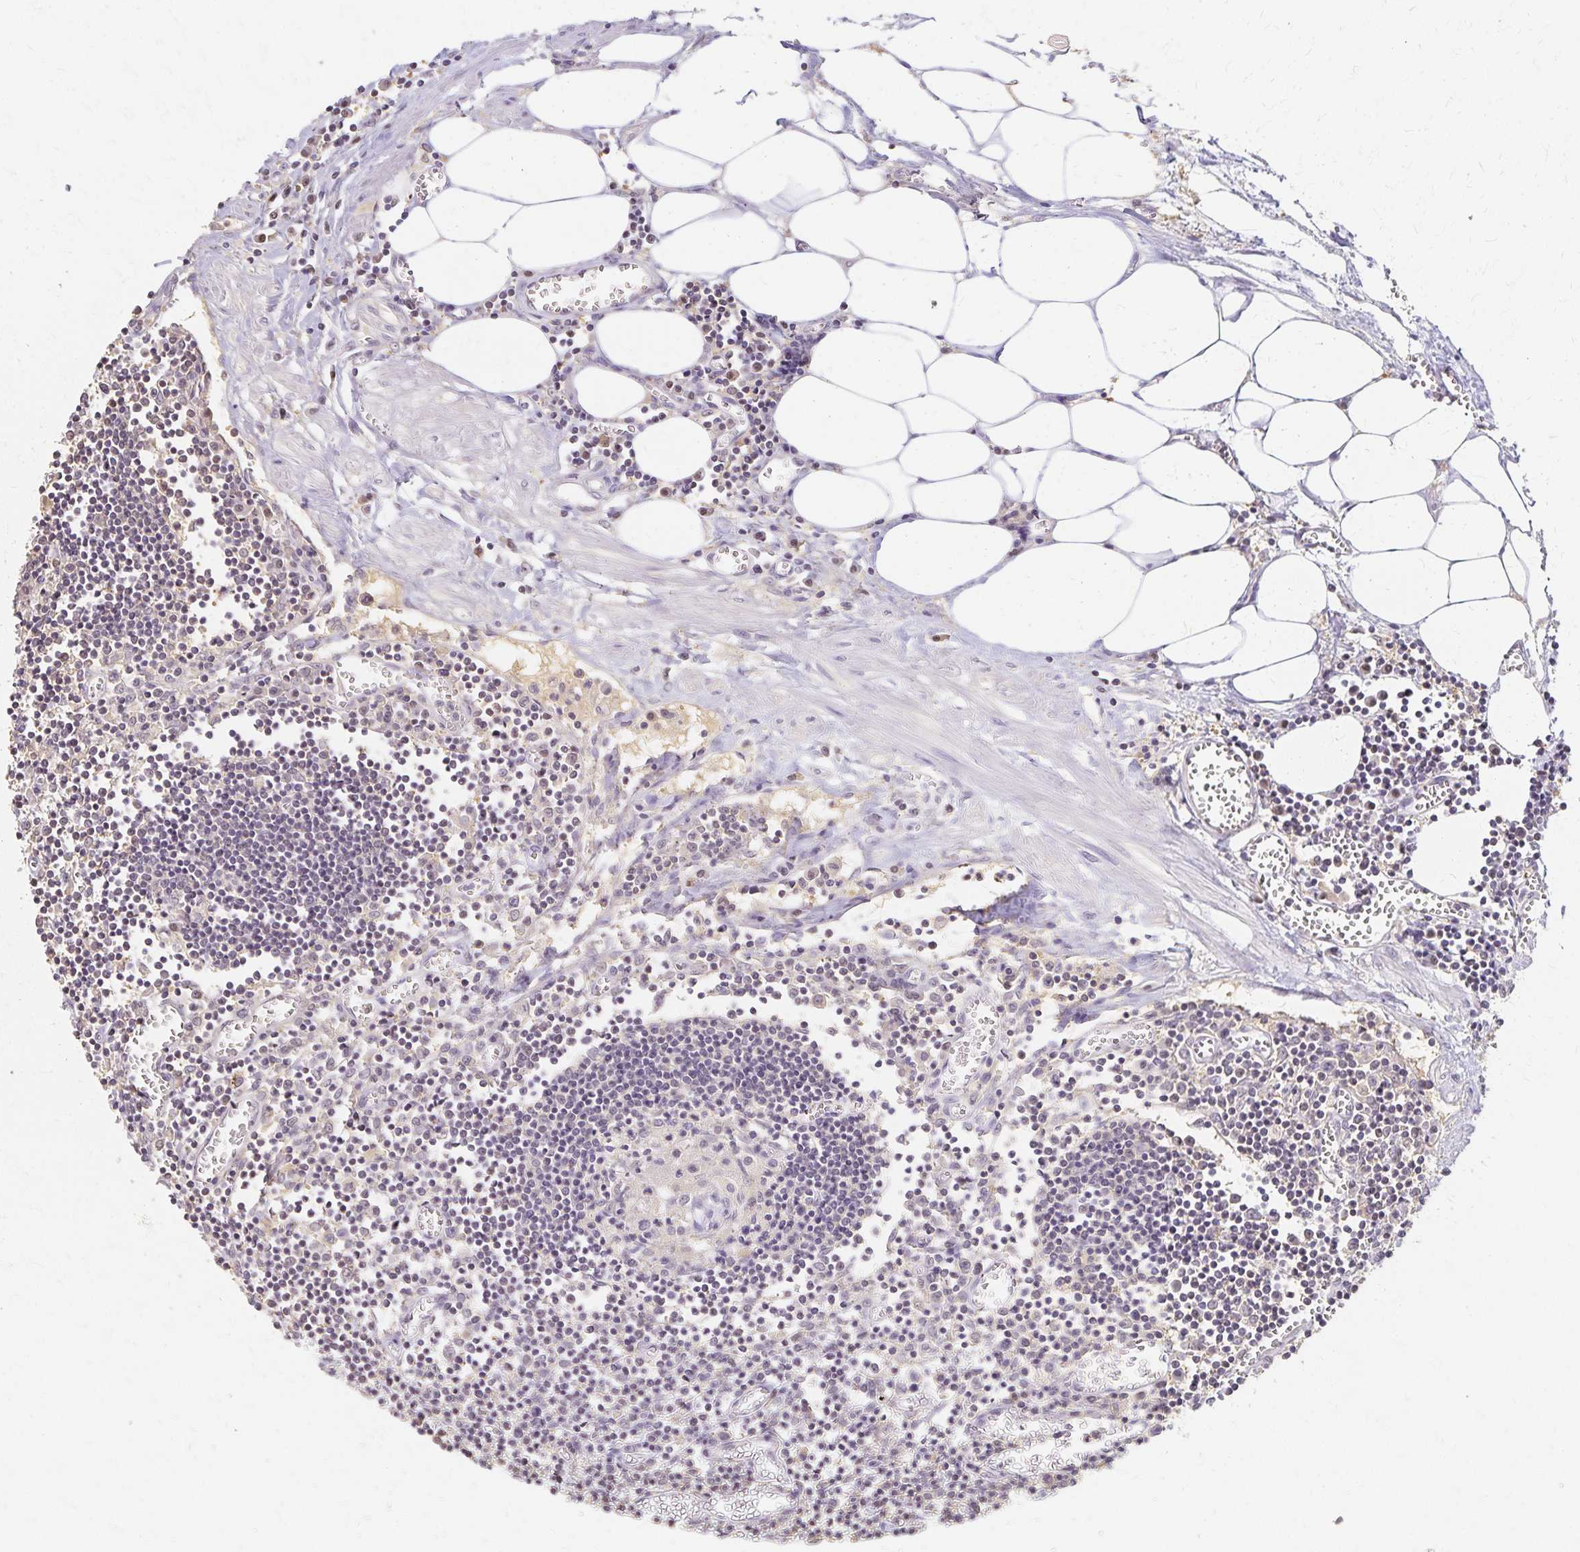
{"staining": {"intensity": "negative", "quantity": "none", "location": "none"}, "tissue": "lymph node", "cell_type": "Germinal center cells", "image_type": "normal", "snomed": [{"axis": "morphology", "description": "Normal tissue, NOS"}, {"axis": "topography", "description": "Lymph node"}], "caption": "Human lymph node stained for a protein using IHC reveals no expression in germinal center cells.", "gene": "AZGP1", "patient": {"sex": "male", "age": 66}}